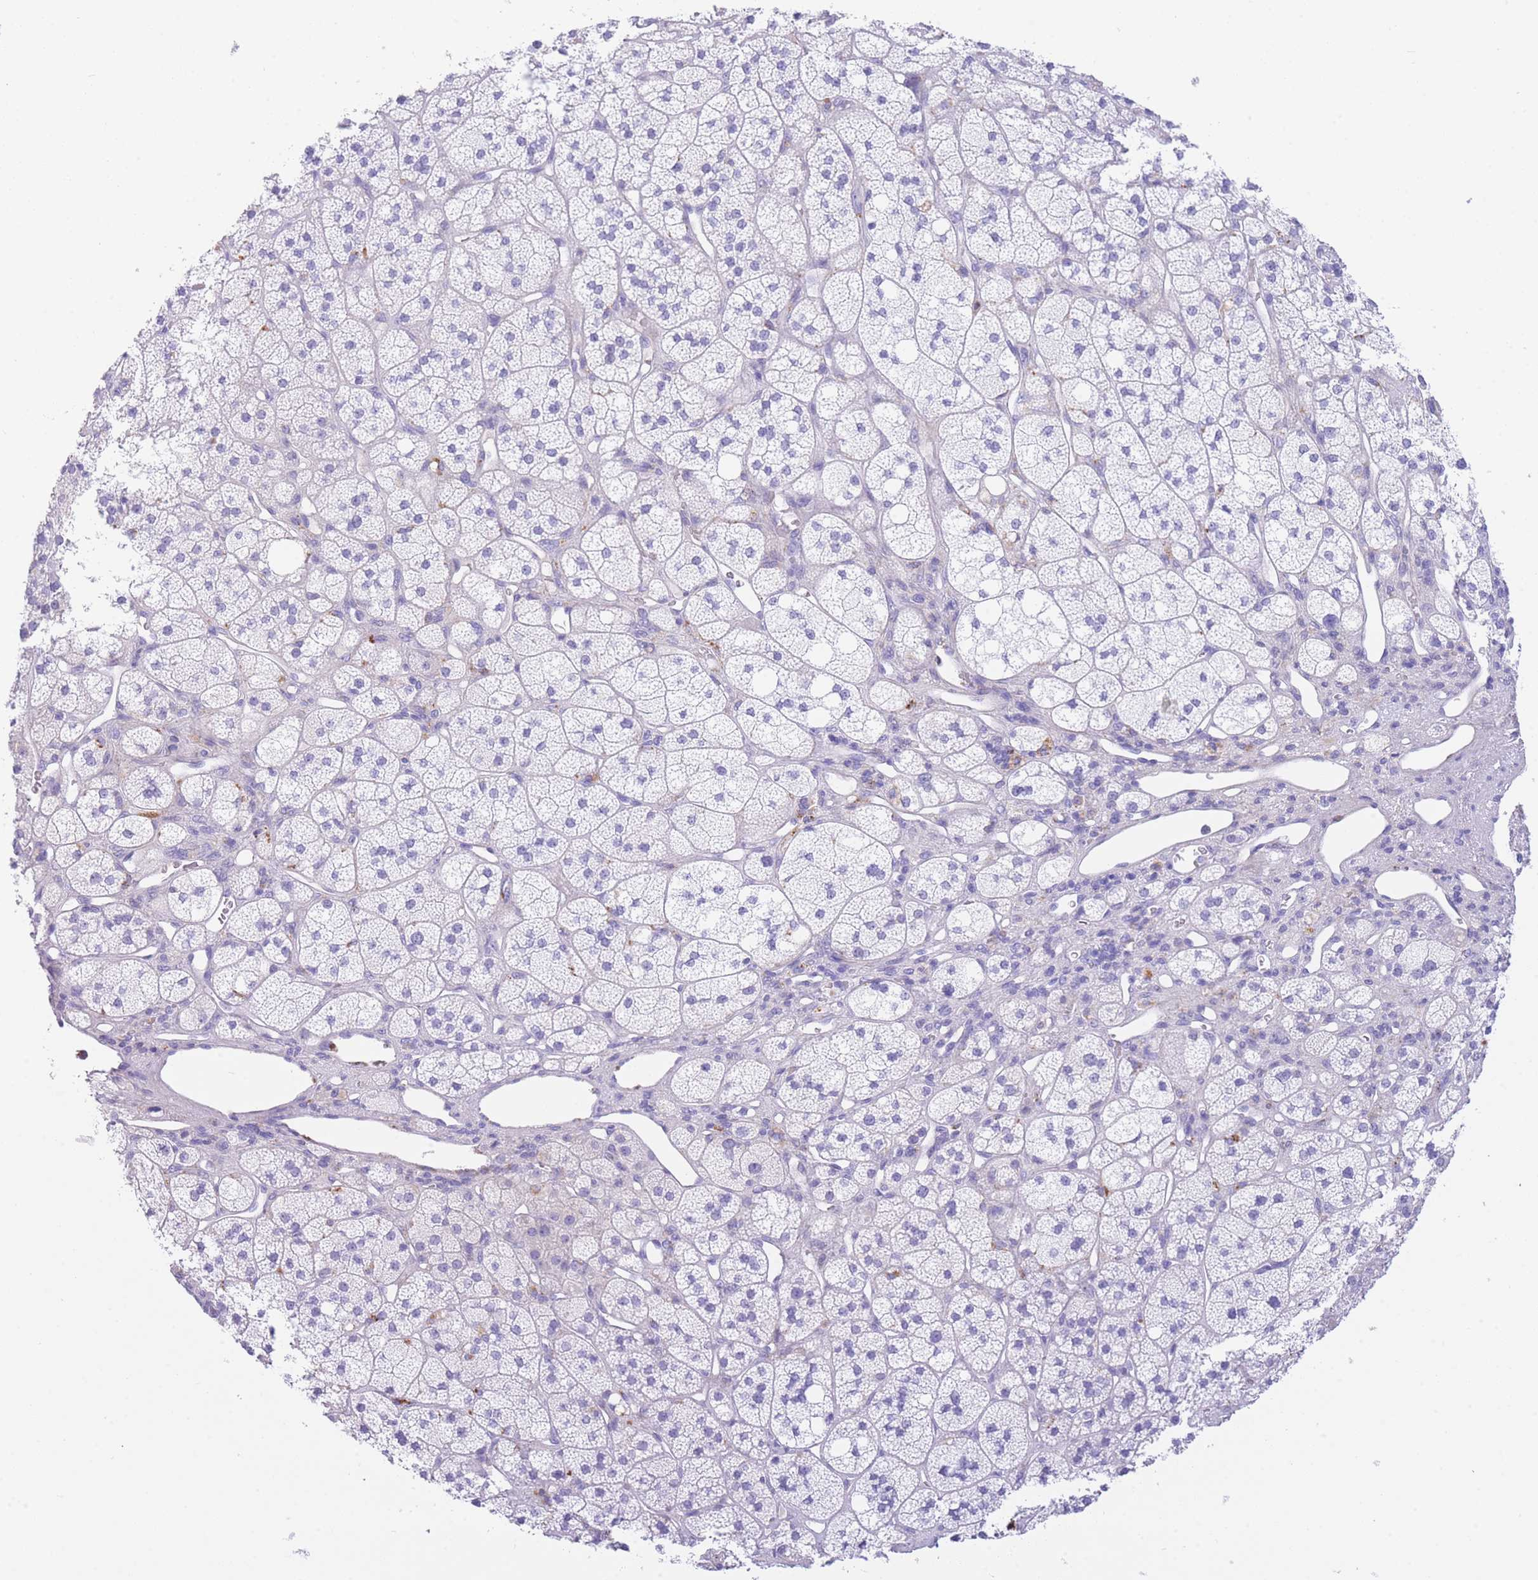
{"staining": {"intensity": "negative", "quantity": "none", "location": "none"}, "tissue": "adrenal gland", "cell_type": "Glandular cells", "image_type": "normal", "snomed": [{"axis": "morphology", "description": "Normal tissue, NOS"}, {"axis": "topography", "description": "Adrenal gland"}], "caption": "This is a image of immunohistochemistry (IHC) staining of normal adrenal gland, which shows no staining in glandular cells.", "gene": "PLBD1", "patient": {"sex": "male", "age": 61}}